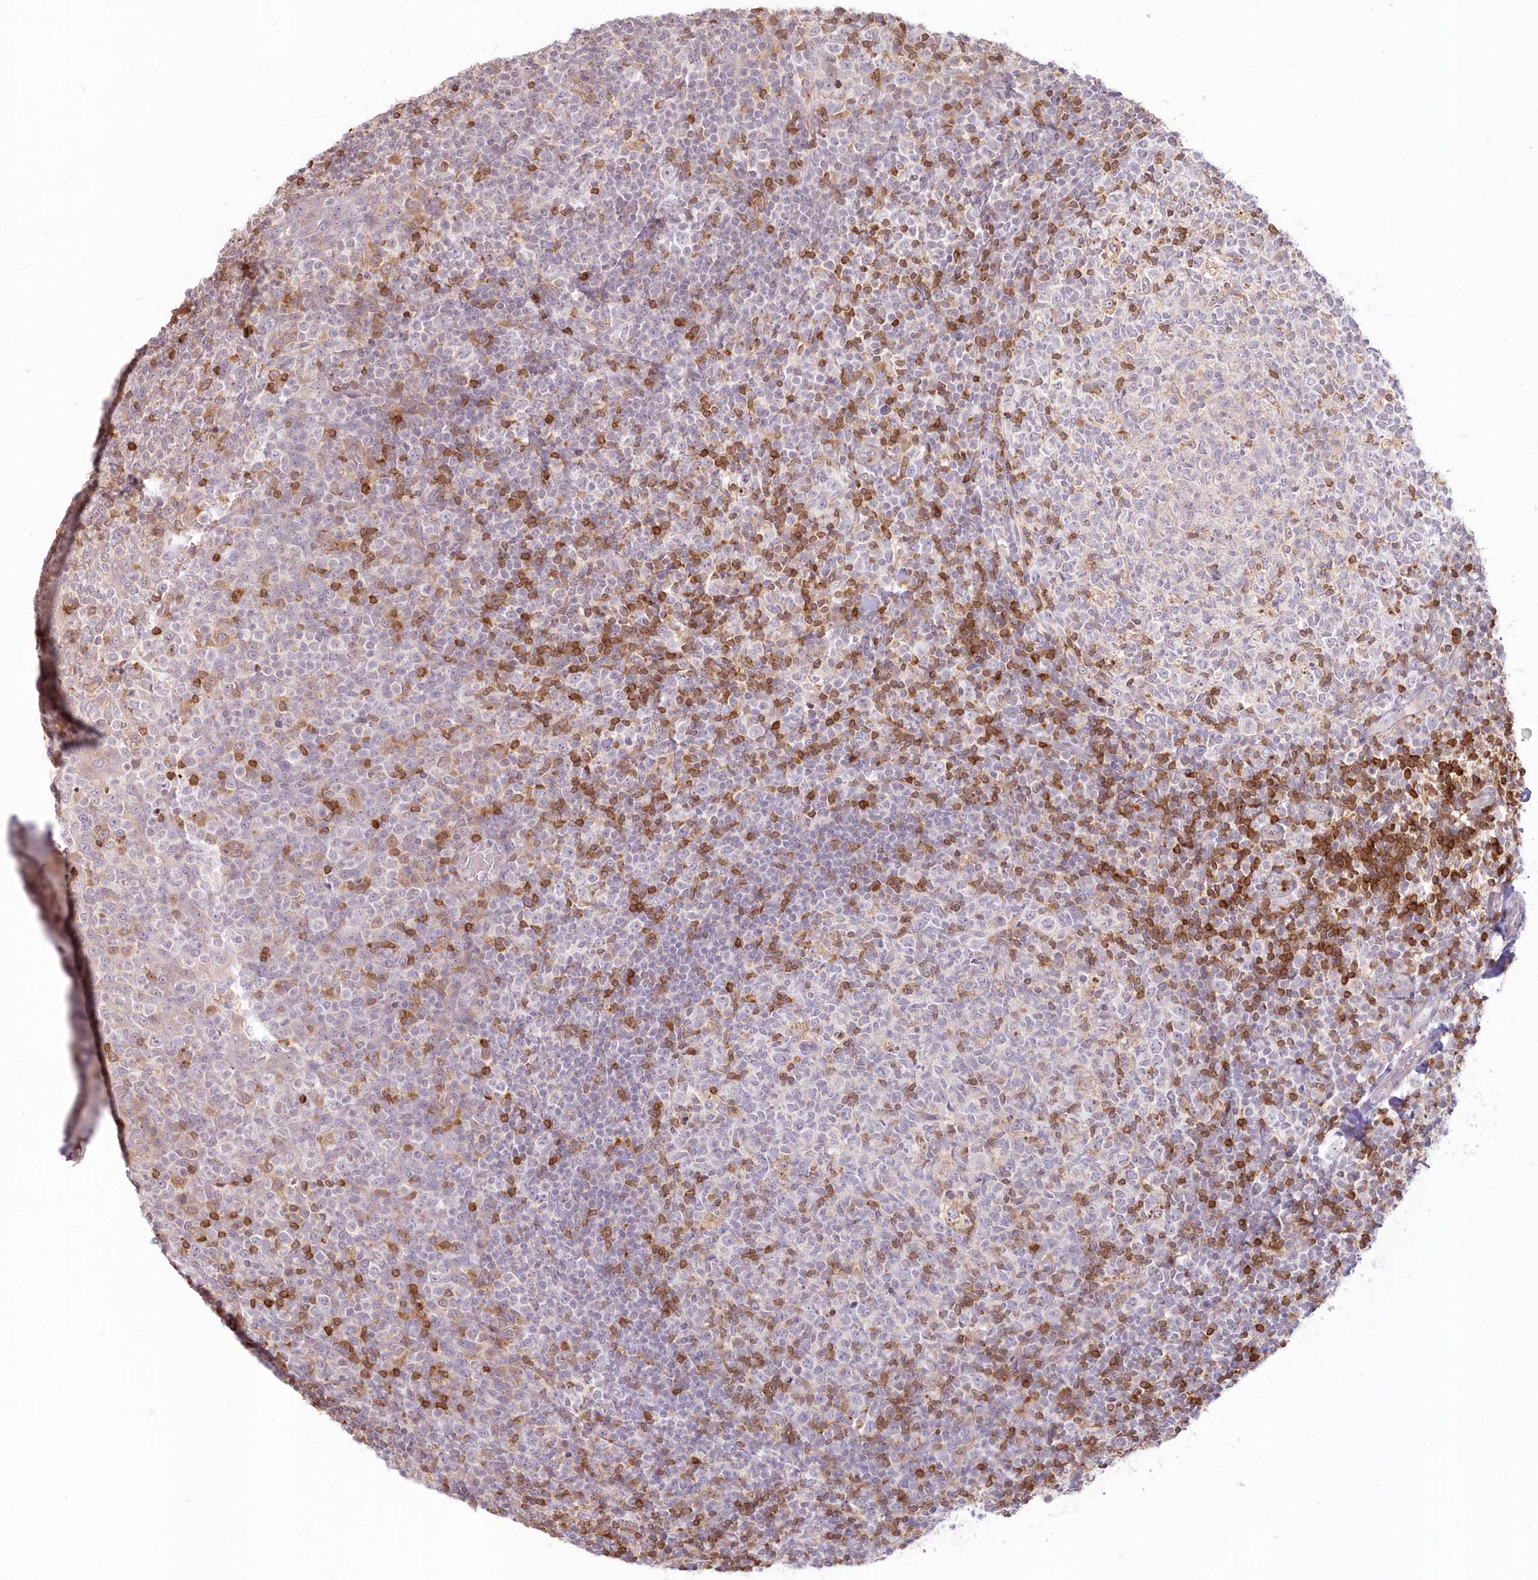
{"staining": {"intensity": "moderate", "quantity": "<25%", "location": "cytoplasmic/membranous"}, "tissue": "tonsil", "cell_type": "Germinal center cells", "image_type": "normal", "snomed": [{"axis": "morphology", "description": "Normal tissue, NOS"}, {"axis": "topography", "description": "Tonsil"}], "caption": "A high-resolution micrograph shows immunohistochemistry staining of normal tonsil, which exhibits moderate cytoplasmic/membranous expression in about <25% of germinal center cells.", "gene": "MTMR3", "patient": {"sex": "female", "age": 19}}